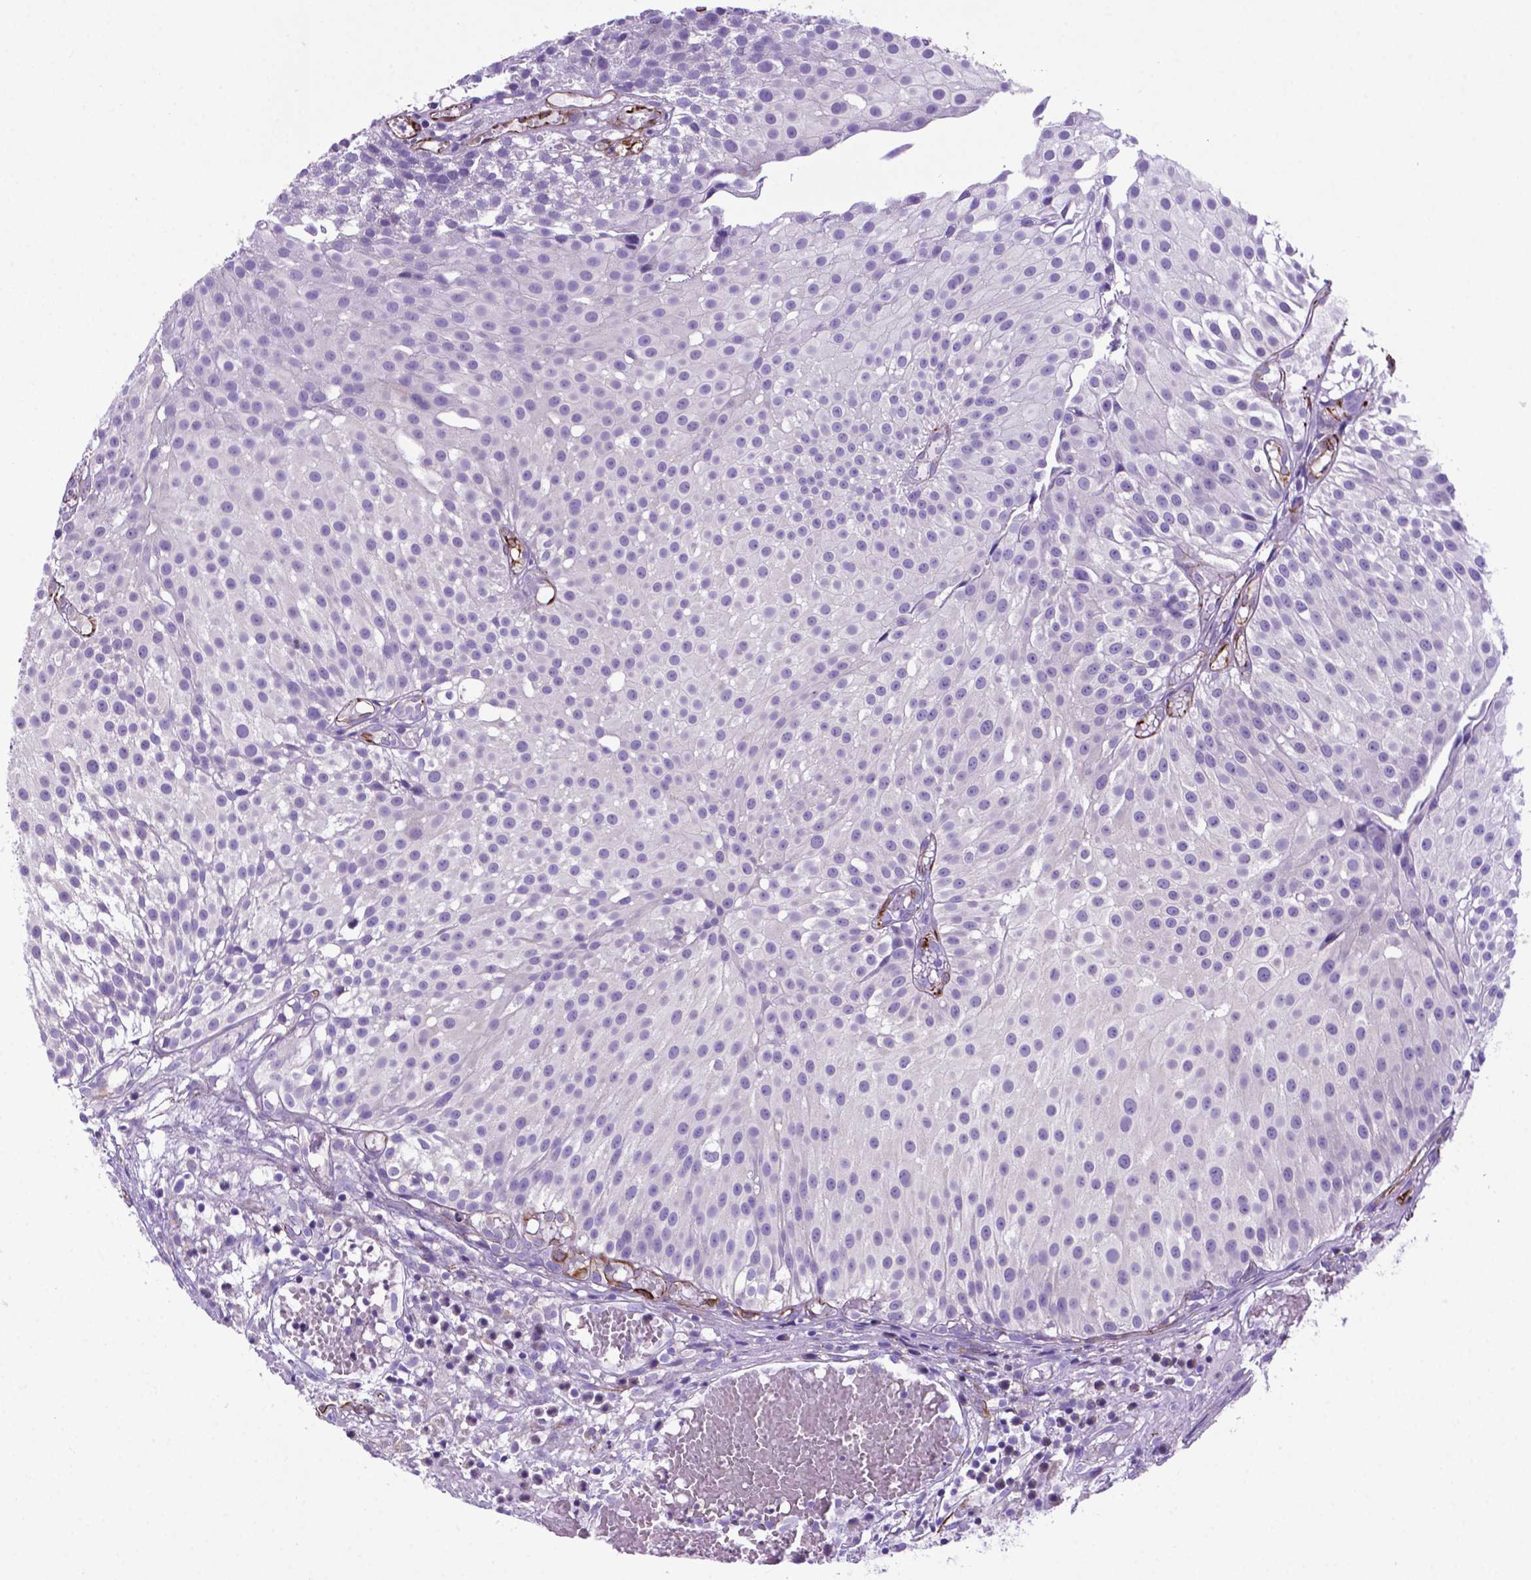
{"staining": {"intensity": "negative", "quantity": "none", "location": "none"}, "tissue": "urothelial cancer", "cell_type": "Tumor cells", "image_type": "cancer", "snomed": [{"axis": "morphology", "description": "Urothelial carcinoma, Low grade"}, {"axis": "topography", "description": "Urinary bladder"}], "caption": "The photomicrograph demonstrates no staining of tumor cells in urothelial cancer. (Stains: DAB (3,3'-diaminobenzidine) immunohistochemistry with hematoxylin counter stain, Microscopy: brightfield microscopy at high magnification).", "gene": "LZTR1", "patient": {"sex": "male", "age": 79}}